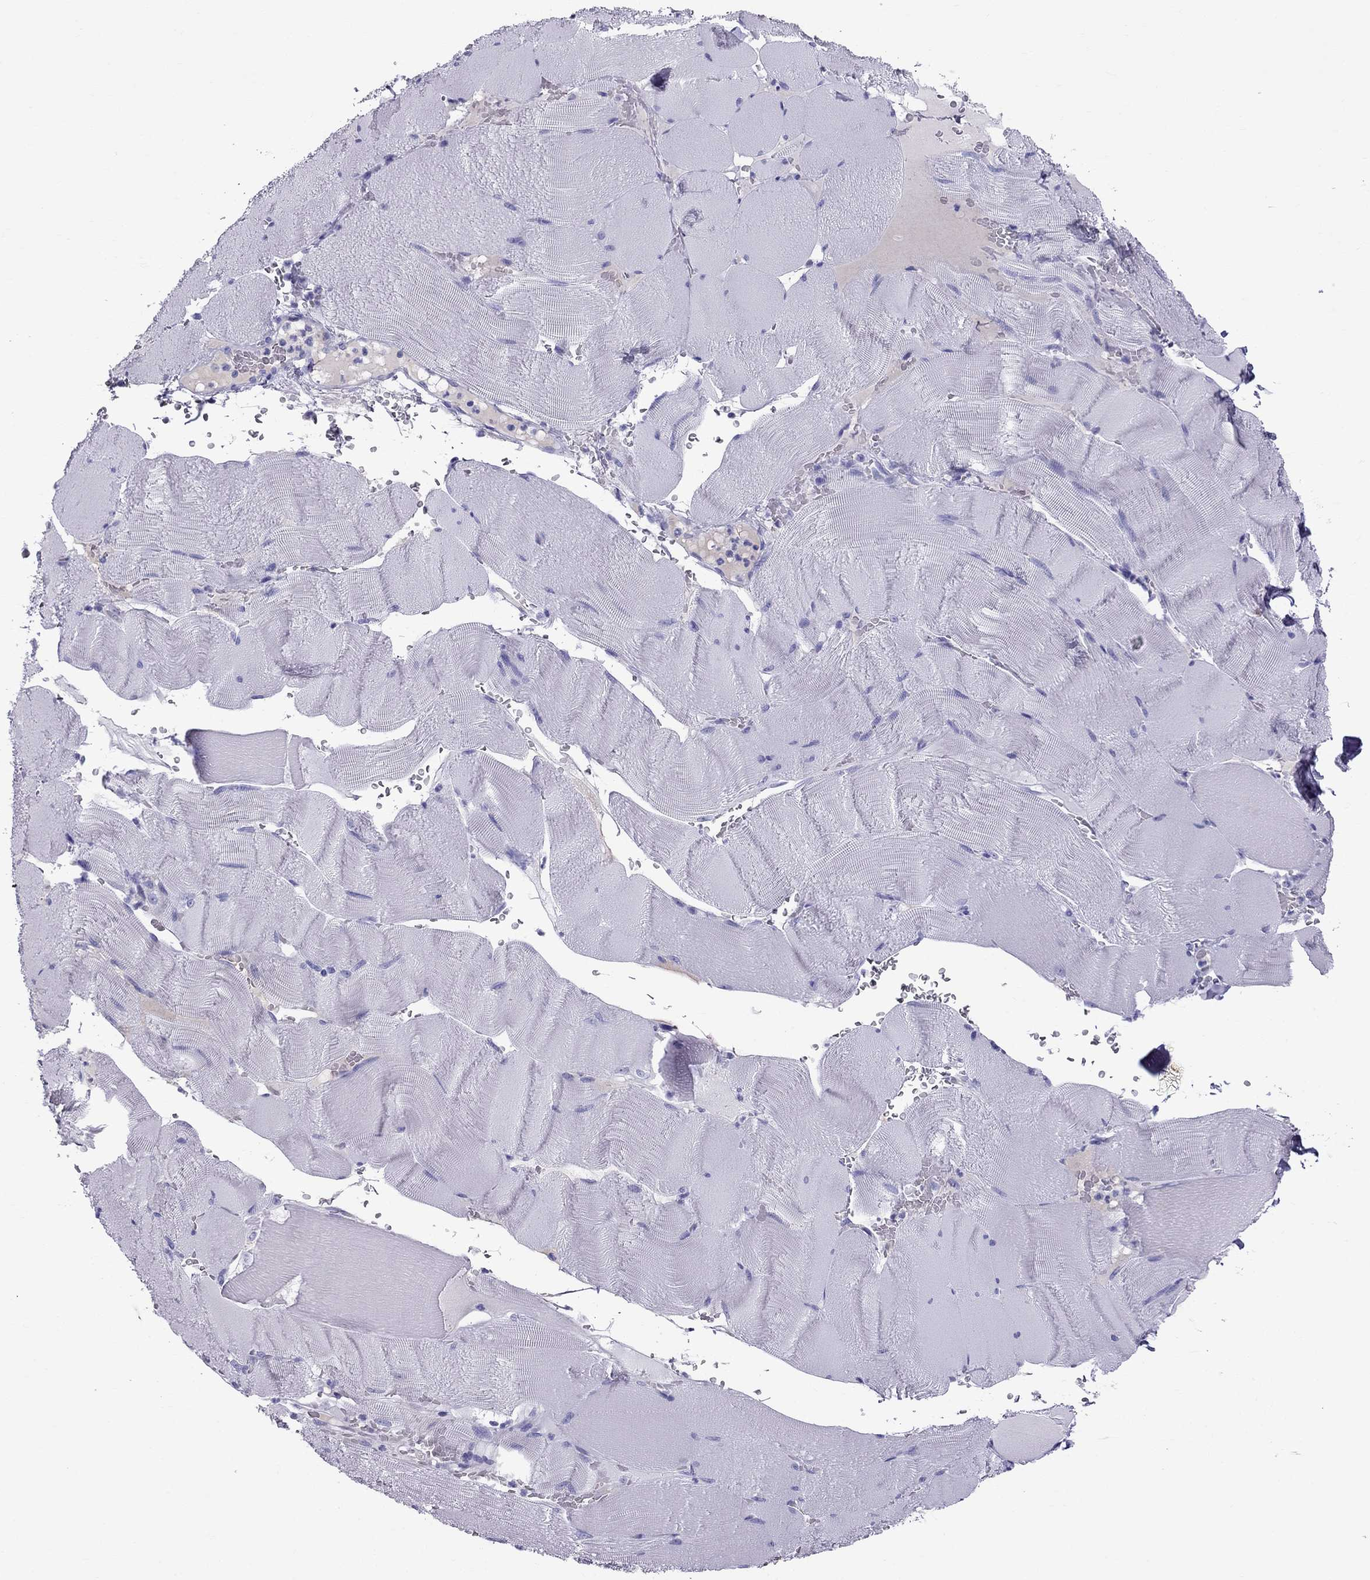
{"staining": {"intensity": "negative", "quantity": "none", "location": "none"}, "tissue": "skeletal muscle", "cell_type": "Myocytes", "image_type": "normal", "snomed": [{"axis": "morphology", "description": "Normal tissue, NOS"}, {"axis": "topography", "description": "Skeletal muscle"}], "caption": "The histopathology image exhibits no staining of myocytes in benign skeletal muscle.", "gene": "SCART1", "patient": {"sex": "male", "age": 56}}